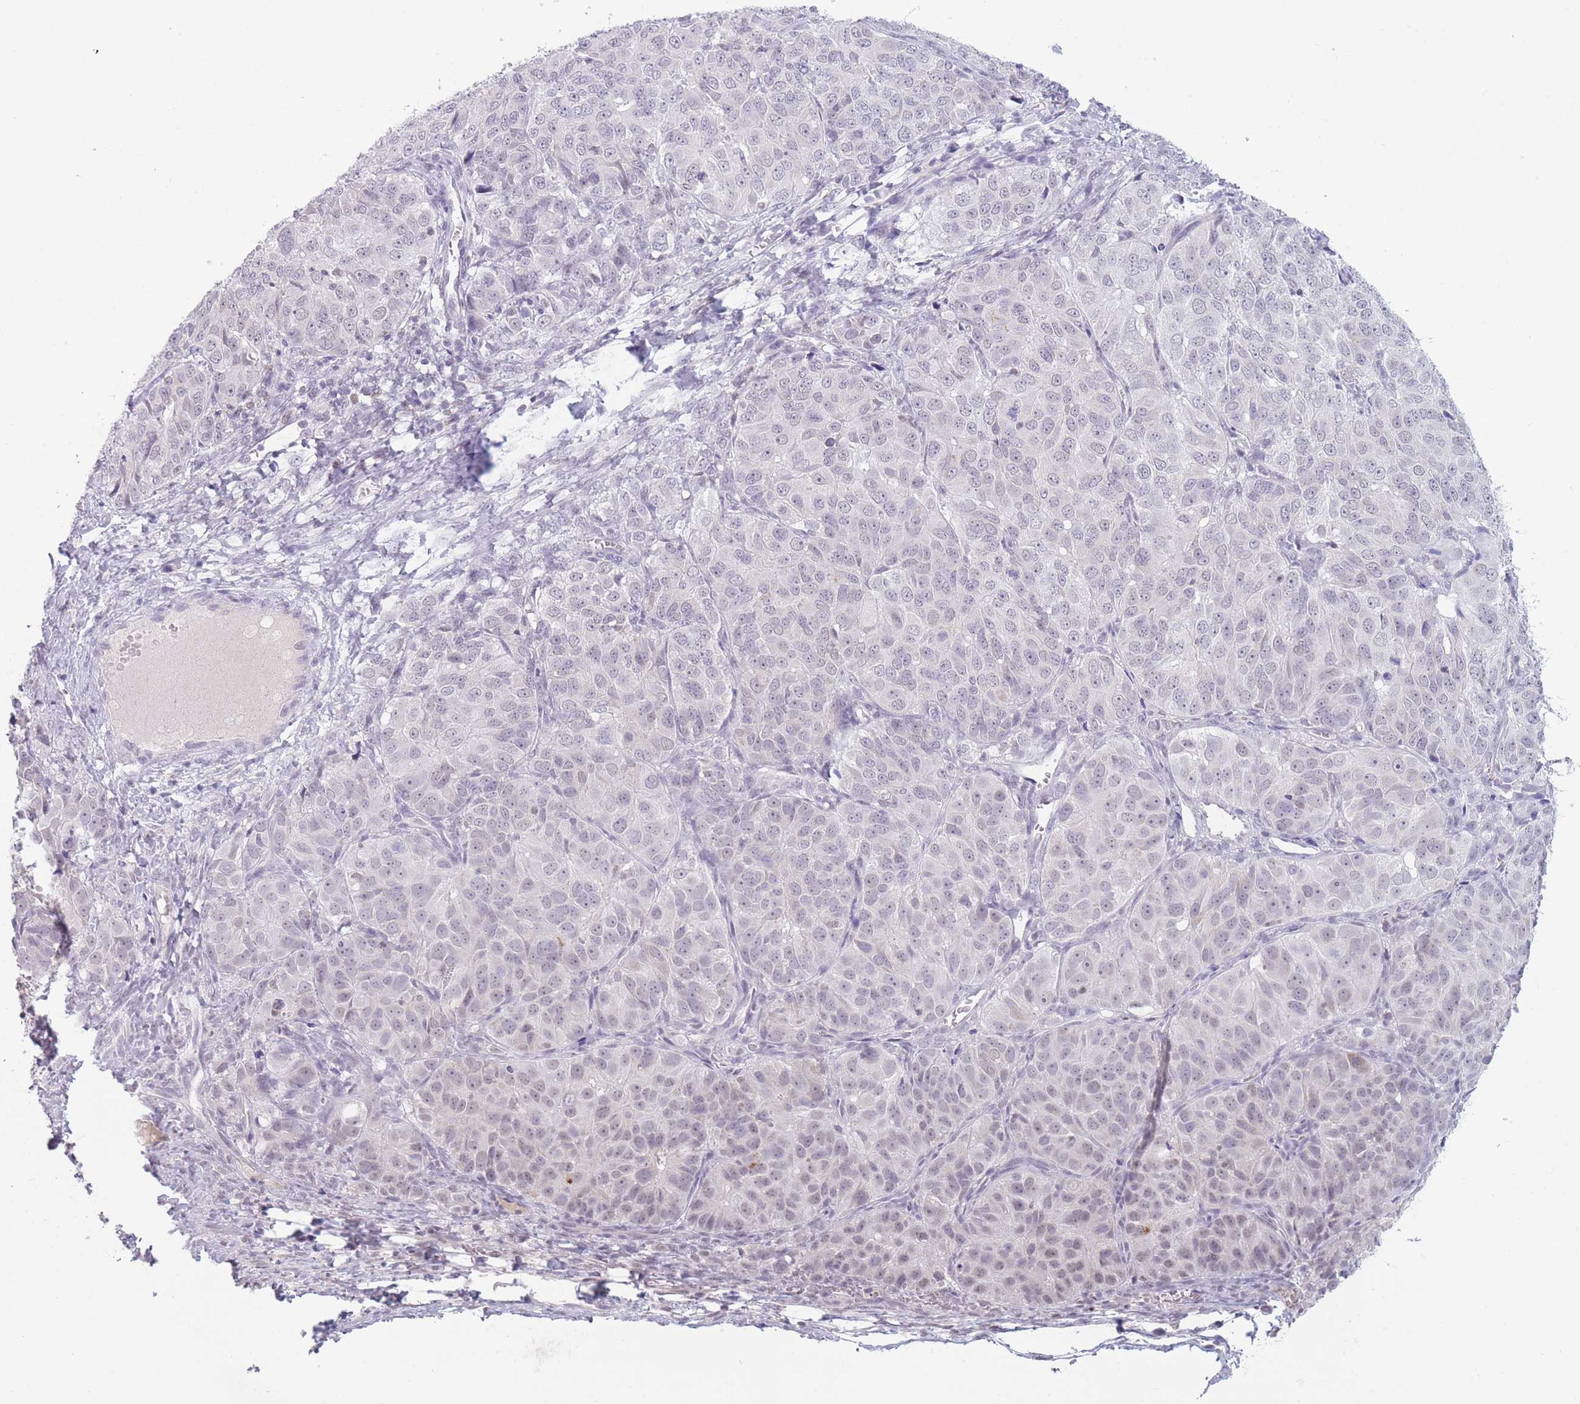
{"staining": {"intensity": "negative", "quantity": "none", "location": "none"}, "tissue": "ovarian cancer", "cell_type": "Tumor cells", "image_type": "cancer", "snomed": [{"axis": "morphology", "description": "Carcinoma, endometroid"}, {"axis": "topography", "description": "Ovary"}], "caption": "IHC of ovarian endometroid carcinoma exhibits no expression in tumor cells.", "gene": "ARID3B", "patient": {"sex": "female", "age": 51}}